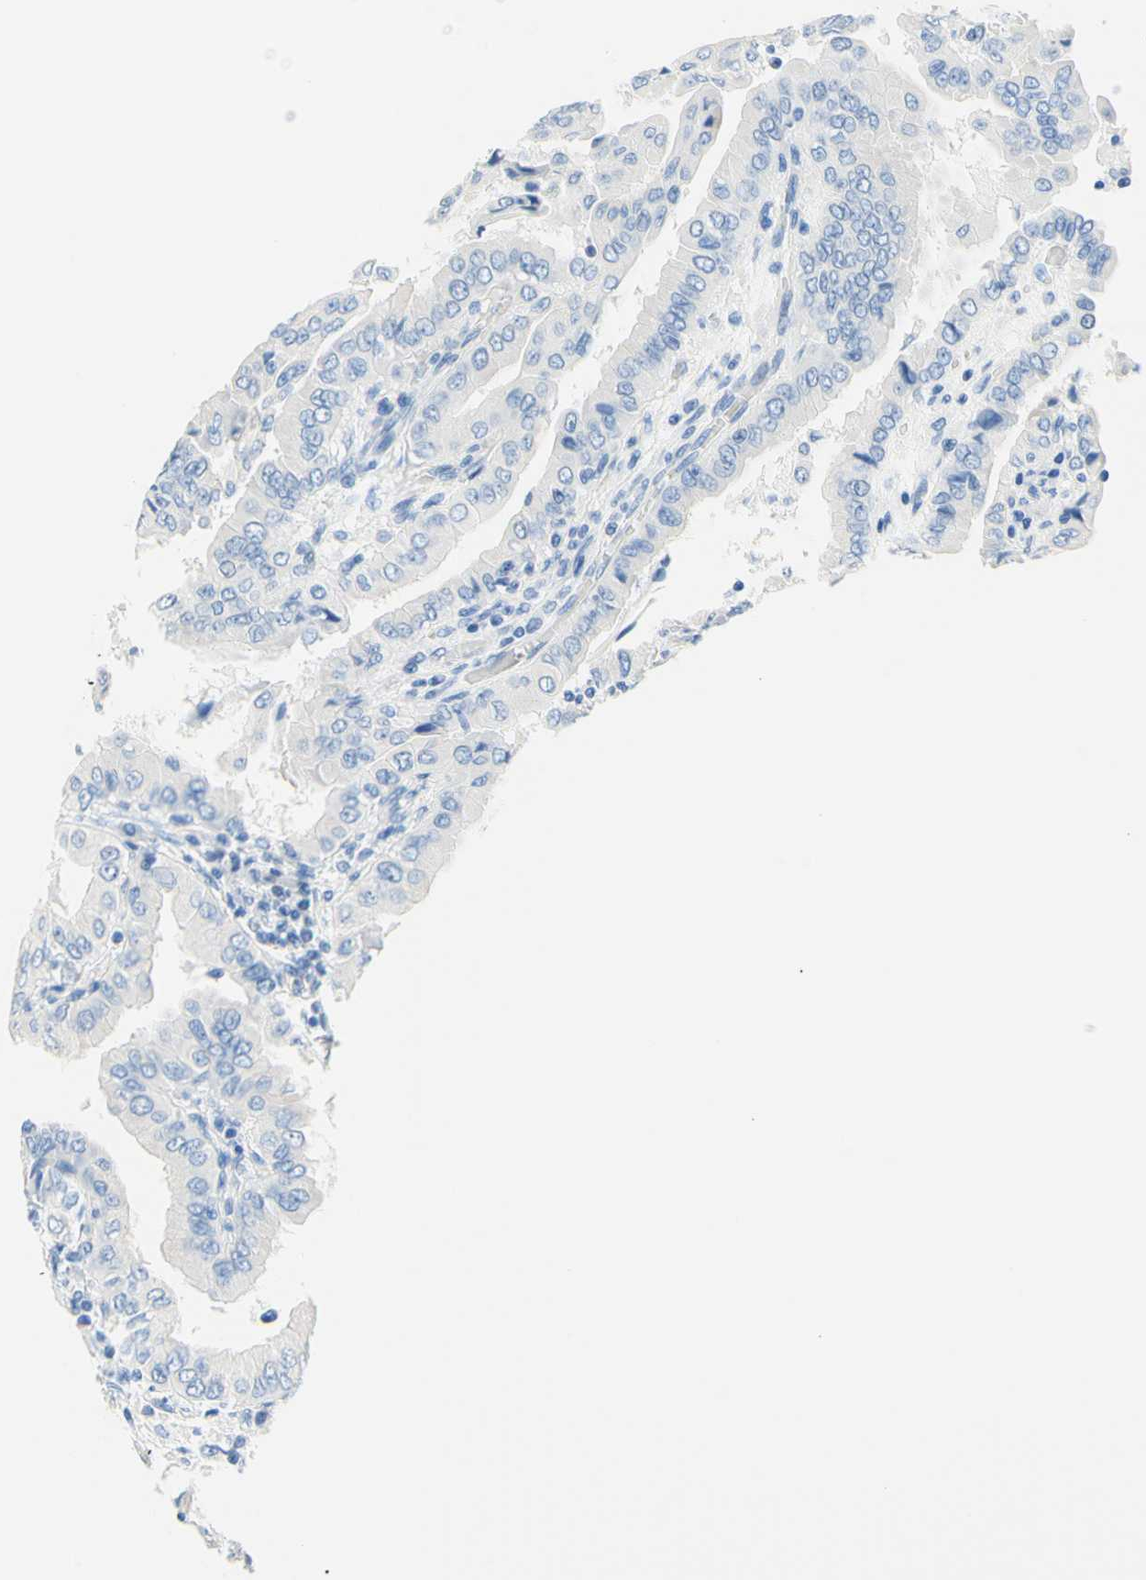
{"staining": {"intensity": "negative", "quantity": "none", "location": "none"}, "tissue": "thyroid cancer", "cell_type": "Tumor cells", "image_type": "cancer", "snomed": [{"axis": "morphology", "description": "Papillary adenocarcinoma, NOS"}, {"axis": "topography", "description": "Thyroid gland"}], "caption": "There is no significant positivity in tumor cells of thyroid papillary adenocarcinoma.", "gene": "HPCA", "patient": {"sex": "male", "age": 33}}